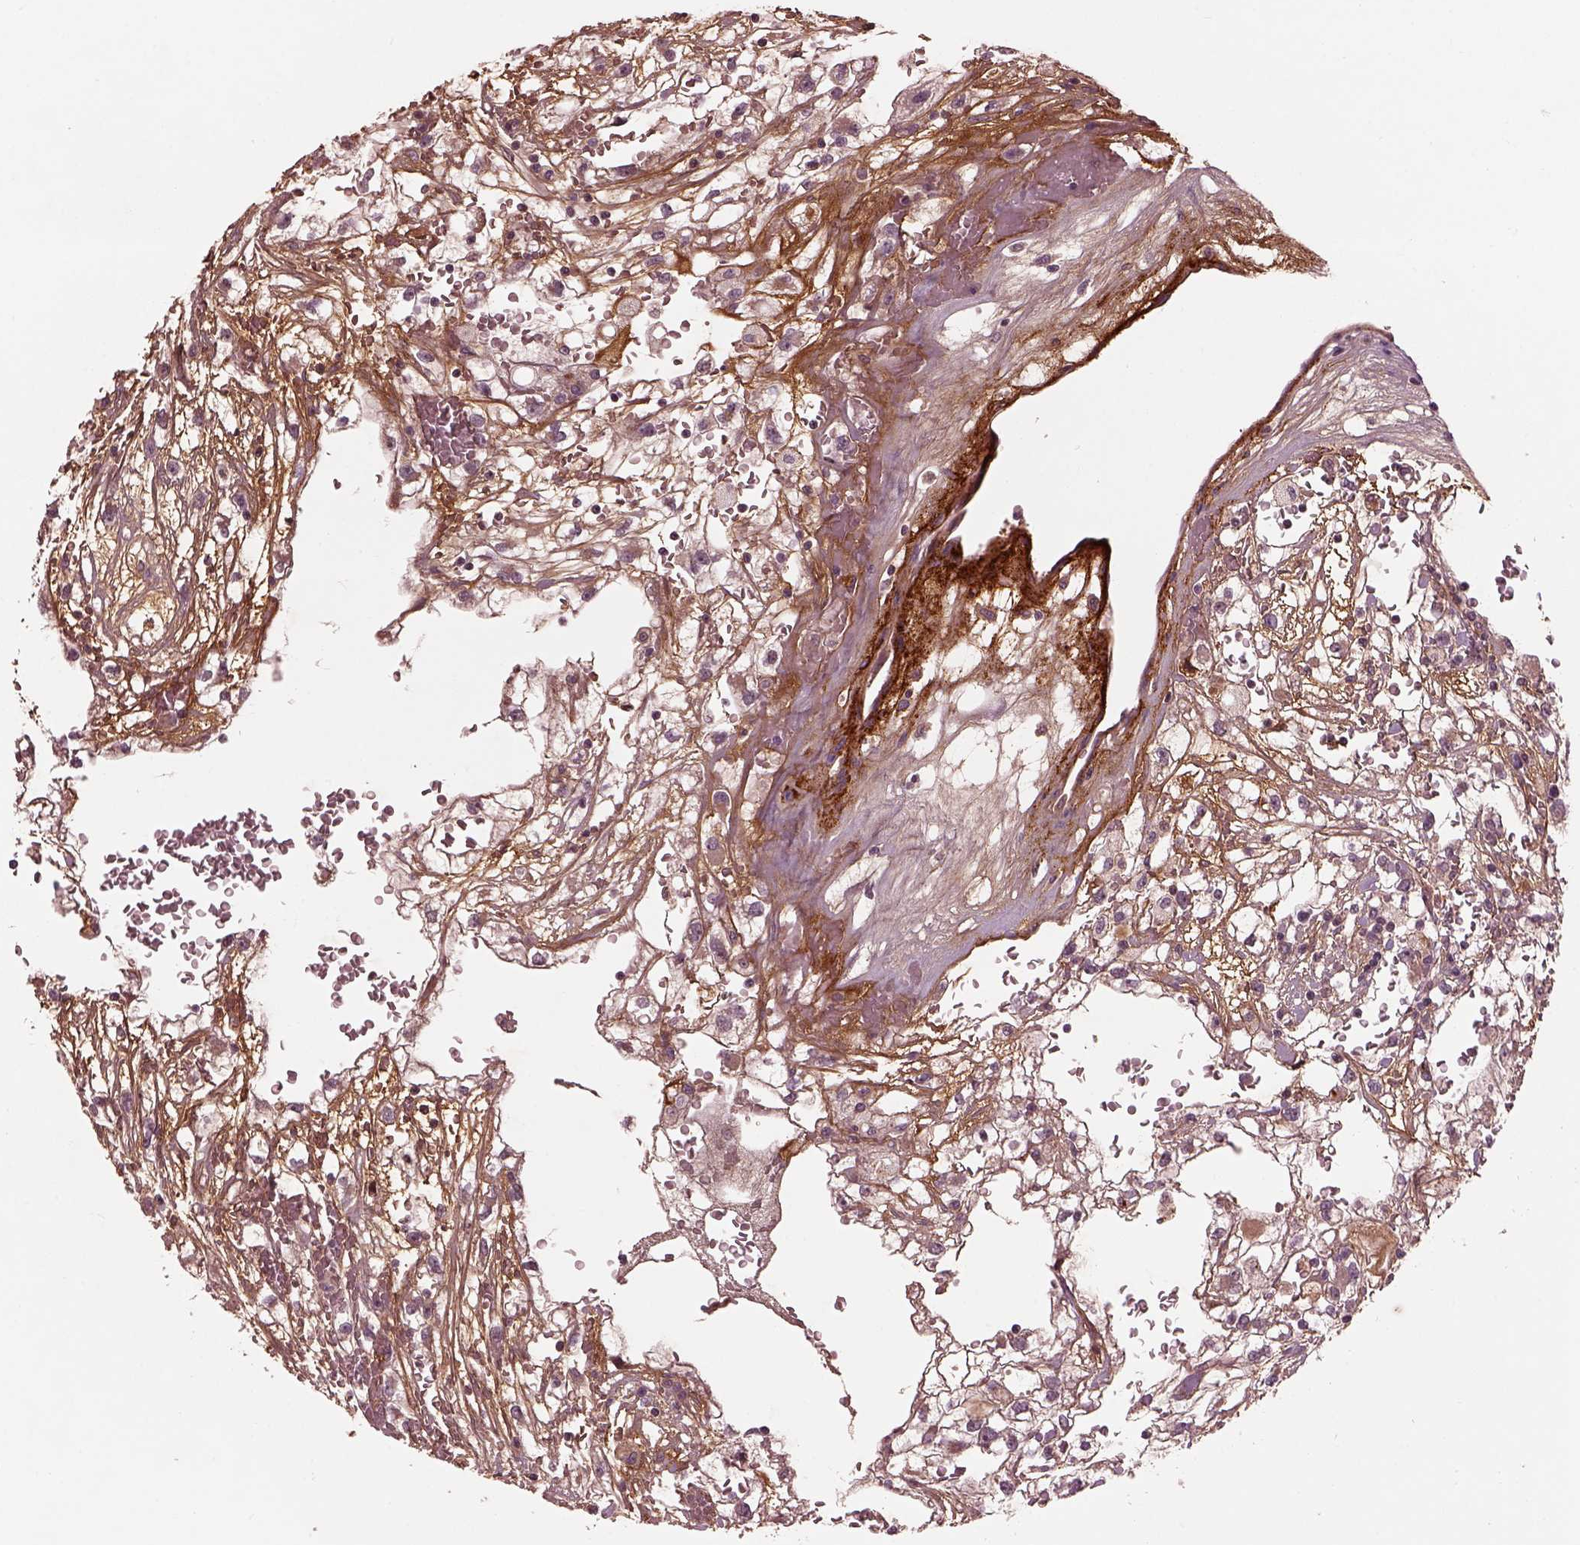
{"staining": {"intensity": "negative", "quantity": "none", "location": "none"}, "tissue": "renal cancer", "cell_type": "Tumor cells", "image_type": "cancer", "snomed": [{"axis": "morphology", "description": "Adenocarcinoma, NOS"}, {"axis": "topography", "description": "Kidney"}], "caption": "DAB immunohistochemical staining of human renal adenocarcinoma demonstrates no significant staining in tumor cells.", "gene": "EFEMP1", "patient": {"sex": "male", "age": 59}}